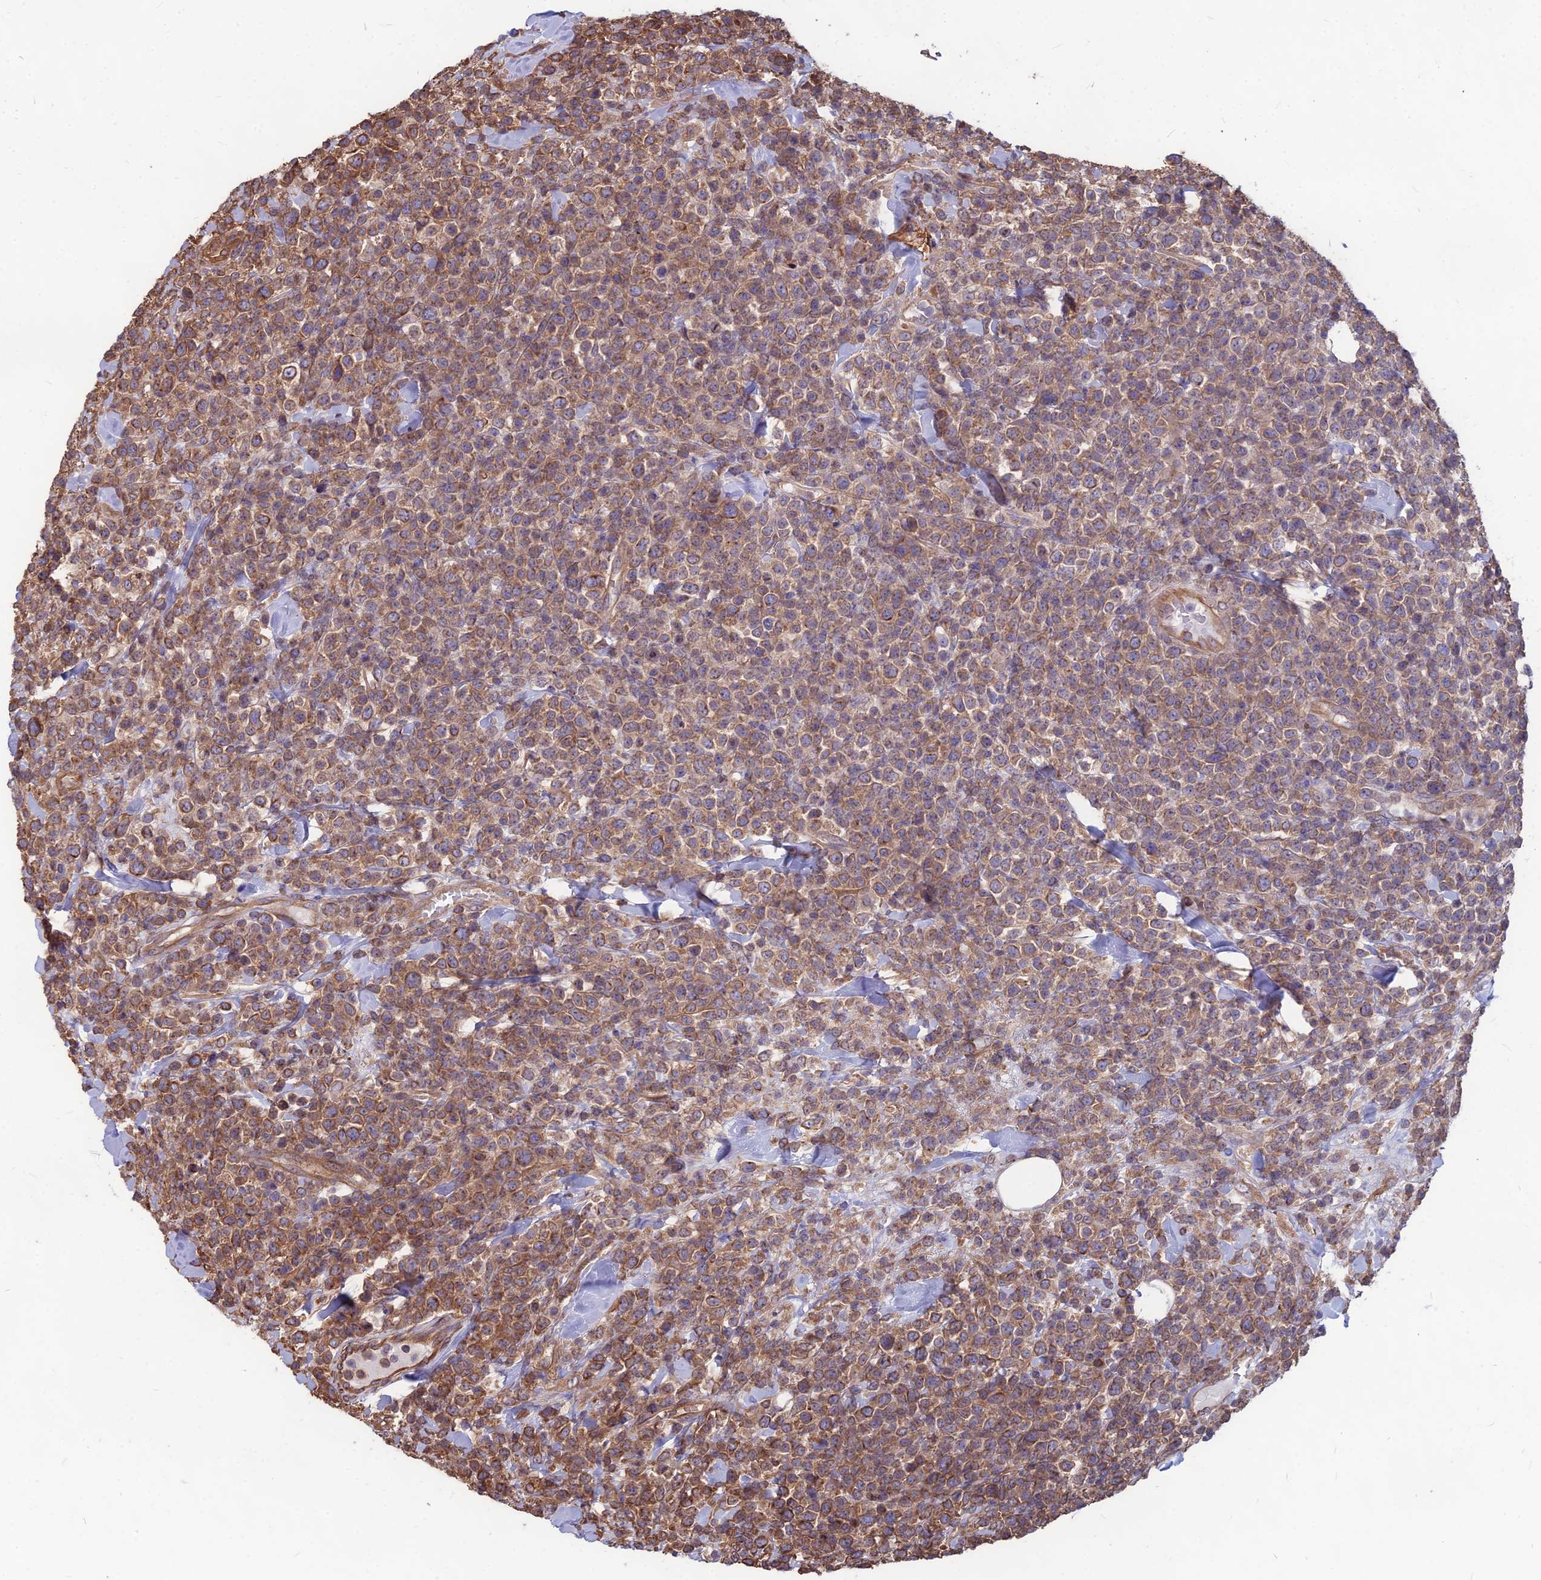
{"staining": {"intensity": "moderate", "quantity": ">75%", "location": "cytoplasmic/membranous"}, "tissue": "lymphoma", "cell_type": "Tumor cells", "image_type": "cancer", "snomed": [{"axis": "morphology", "description": "Malignant lymphoma, non-Hodgkin's type, High grade"}, {"axis": "topography", "description": "Colon"}], "caption": "This histopathology image displays immunohistochemistry staining of human lymphoma, with medium moderate cytoplasmic/membranous expression in approximately >75% of tumor cells.", "gene": "LSM6", "patient": {"sex": "female", "age": 53}}